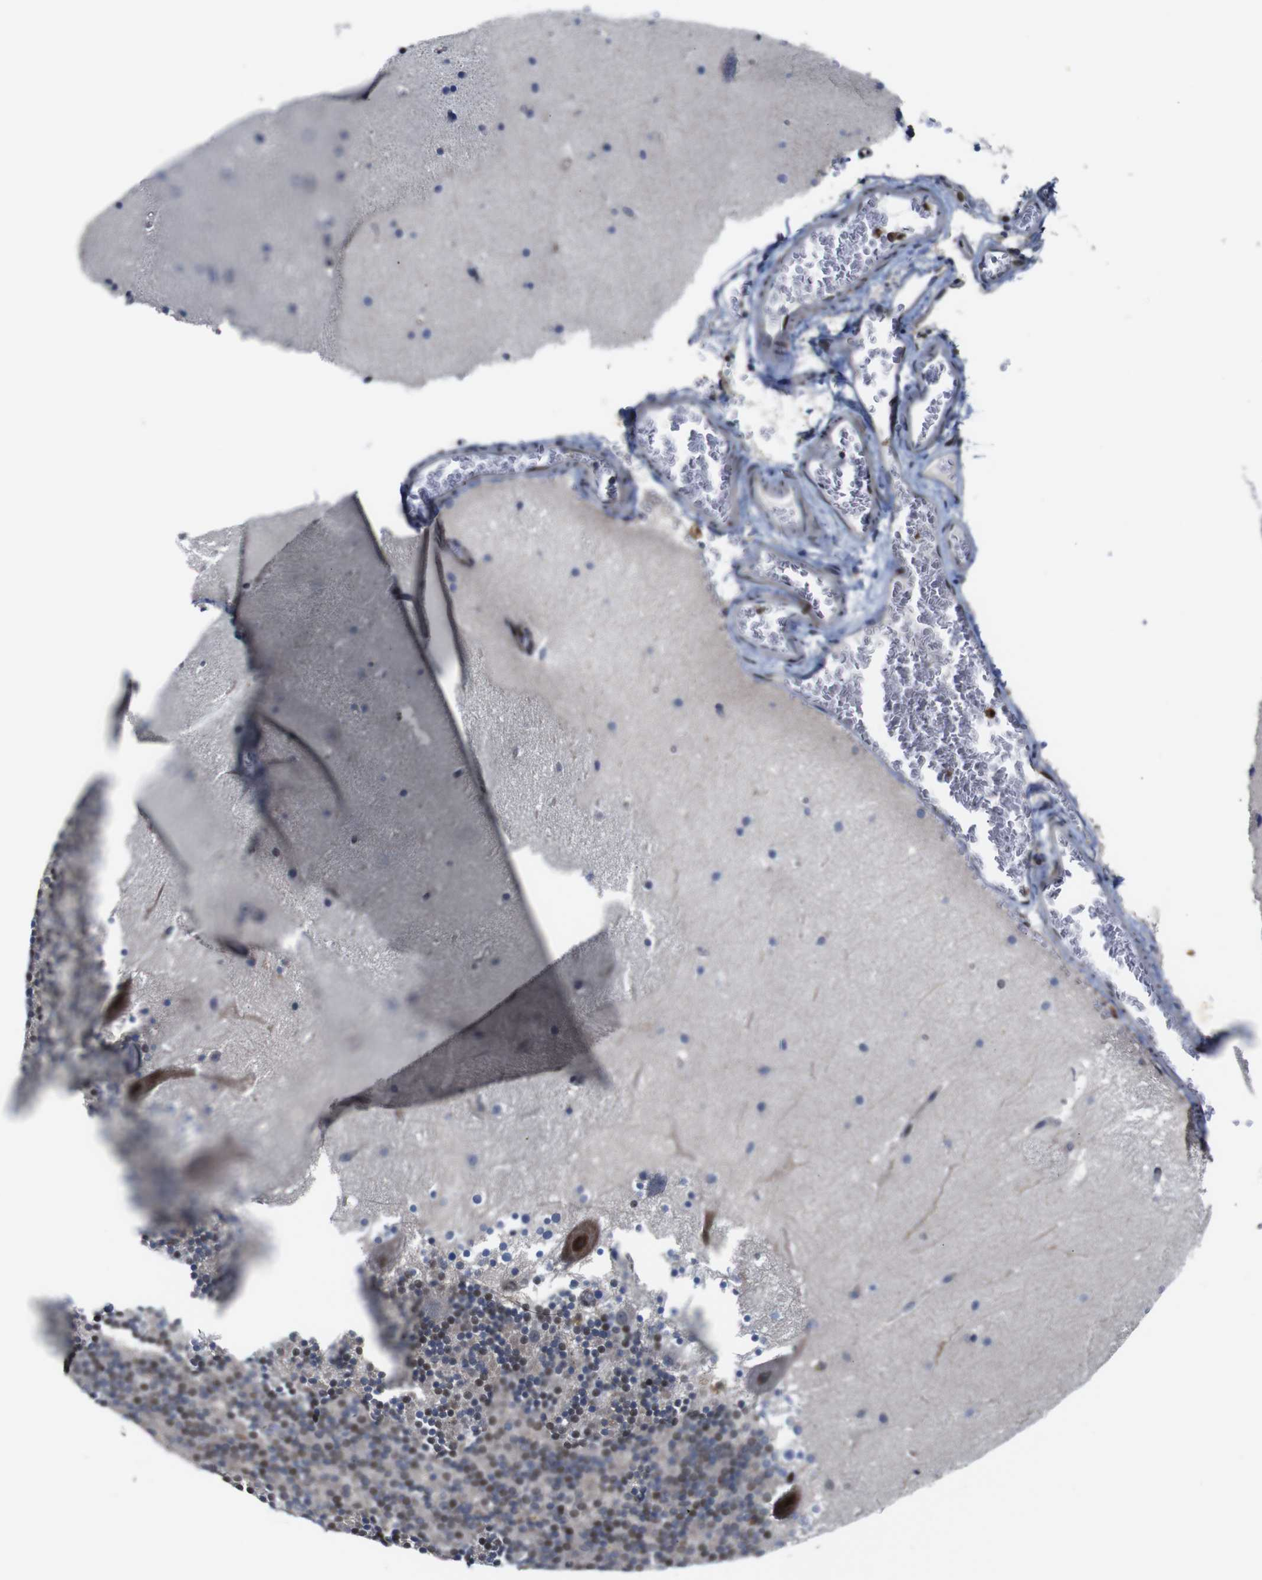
{"staining": {"intensity": "moderate", "quantity": "25%-75%", "location": "nuclear"}, "tissue": "cerebellum", "cell_type": "Cells in granular layer", "image_type": "normal", "snomed": [{"axis": "morphology", "description": "Normal tissue, NOS"}, {"axis": "topography", "description": "Cerebellum"}], "caption": "The immunohistochemical stain labels moderate nuclear staining in cells in granular layer of normal cerebellum.", "gene": "PTPN1", "patient": {"sex": "male", "age": 45}}